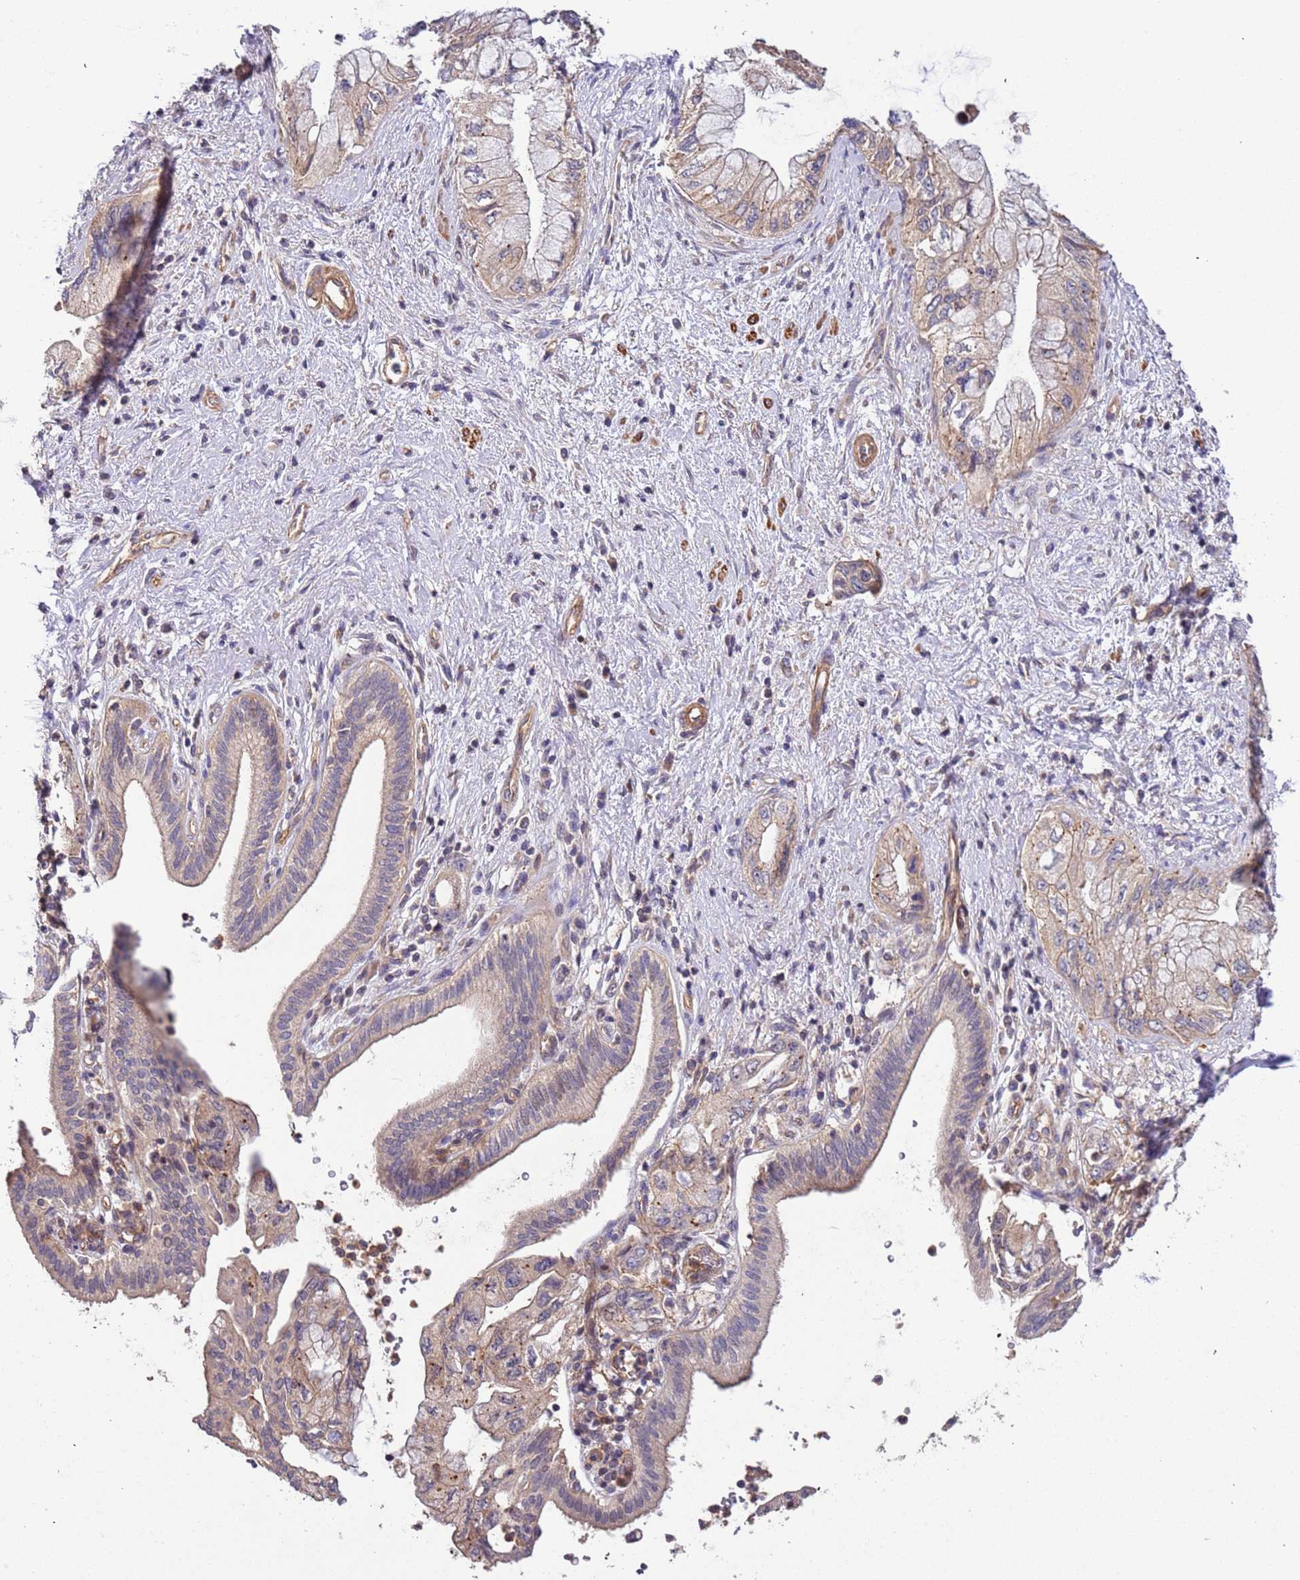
{"staining": {"intensity": "weak", "quantity": ">75%", "location": "cytoplasmic/membranous"}, "tissue": "pancreatic cancer", "cell_type": "Tumor cells", "image_type": "cancer", "snomed": [{"axis": "morphology", "description": "Adenocarcinoma, NOS"}, {"axis": "topography", "description": "Pancreas"}], "caption": "The immunohistochemical stain shows weak cytoplasmic/membranous positivity in tumor cells of adenocarcinoma (pancreatic) tissue.", "gene": "LAMB4", "patient": {"sex": "female", "age": 73}}